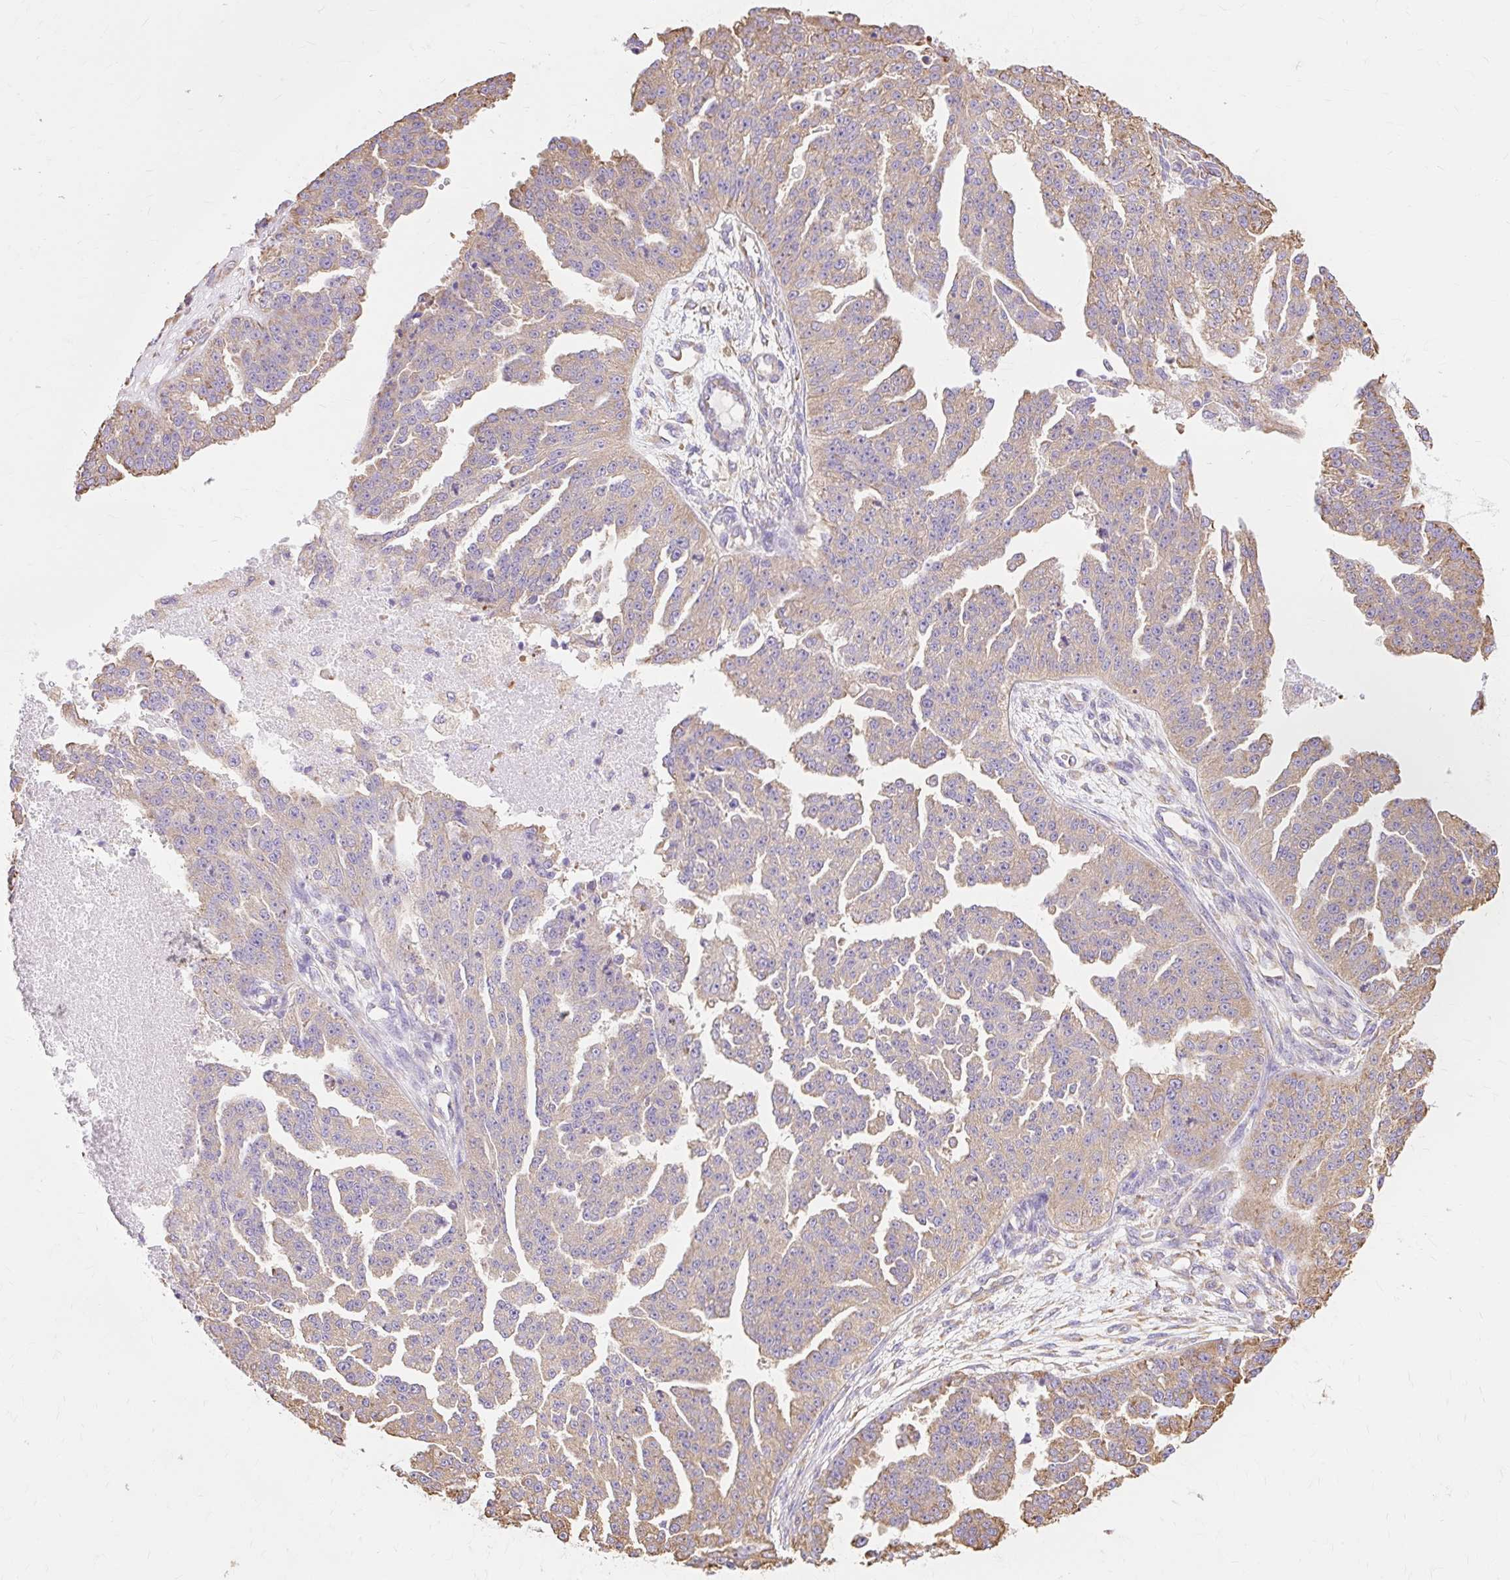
{"staining": {"intensity": "weak", "quantity": "25%-75%", "location": "cytoplasmic/membranous"}, "tissue": "ovarian cancer", "cell_type": "Tumor cells", "image_type": "cancer", "snomed": [{"axis": "morphology", "description": "Cystadenocarcinoma, serous, NOS"}, {"axis": "topography", "description": "Ovary"}], "caption": "The histopathology image reveals immunohistochemical staining of ovarian cancer. There is weak cytoplasmic/membranous staining is seen in approximately 25%-75% of tumor cells. (DAB (3,3'-diaminobenzidine) IHC, brown staining for protein, blue staining for nuclei).", "gene": "RPS17", "patient": {"sex": "female", "age": 58}}